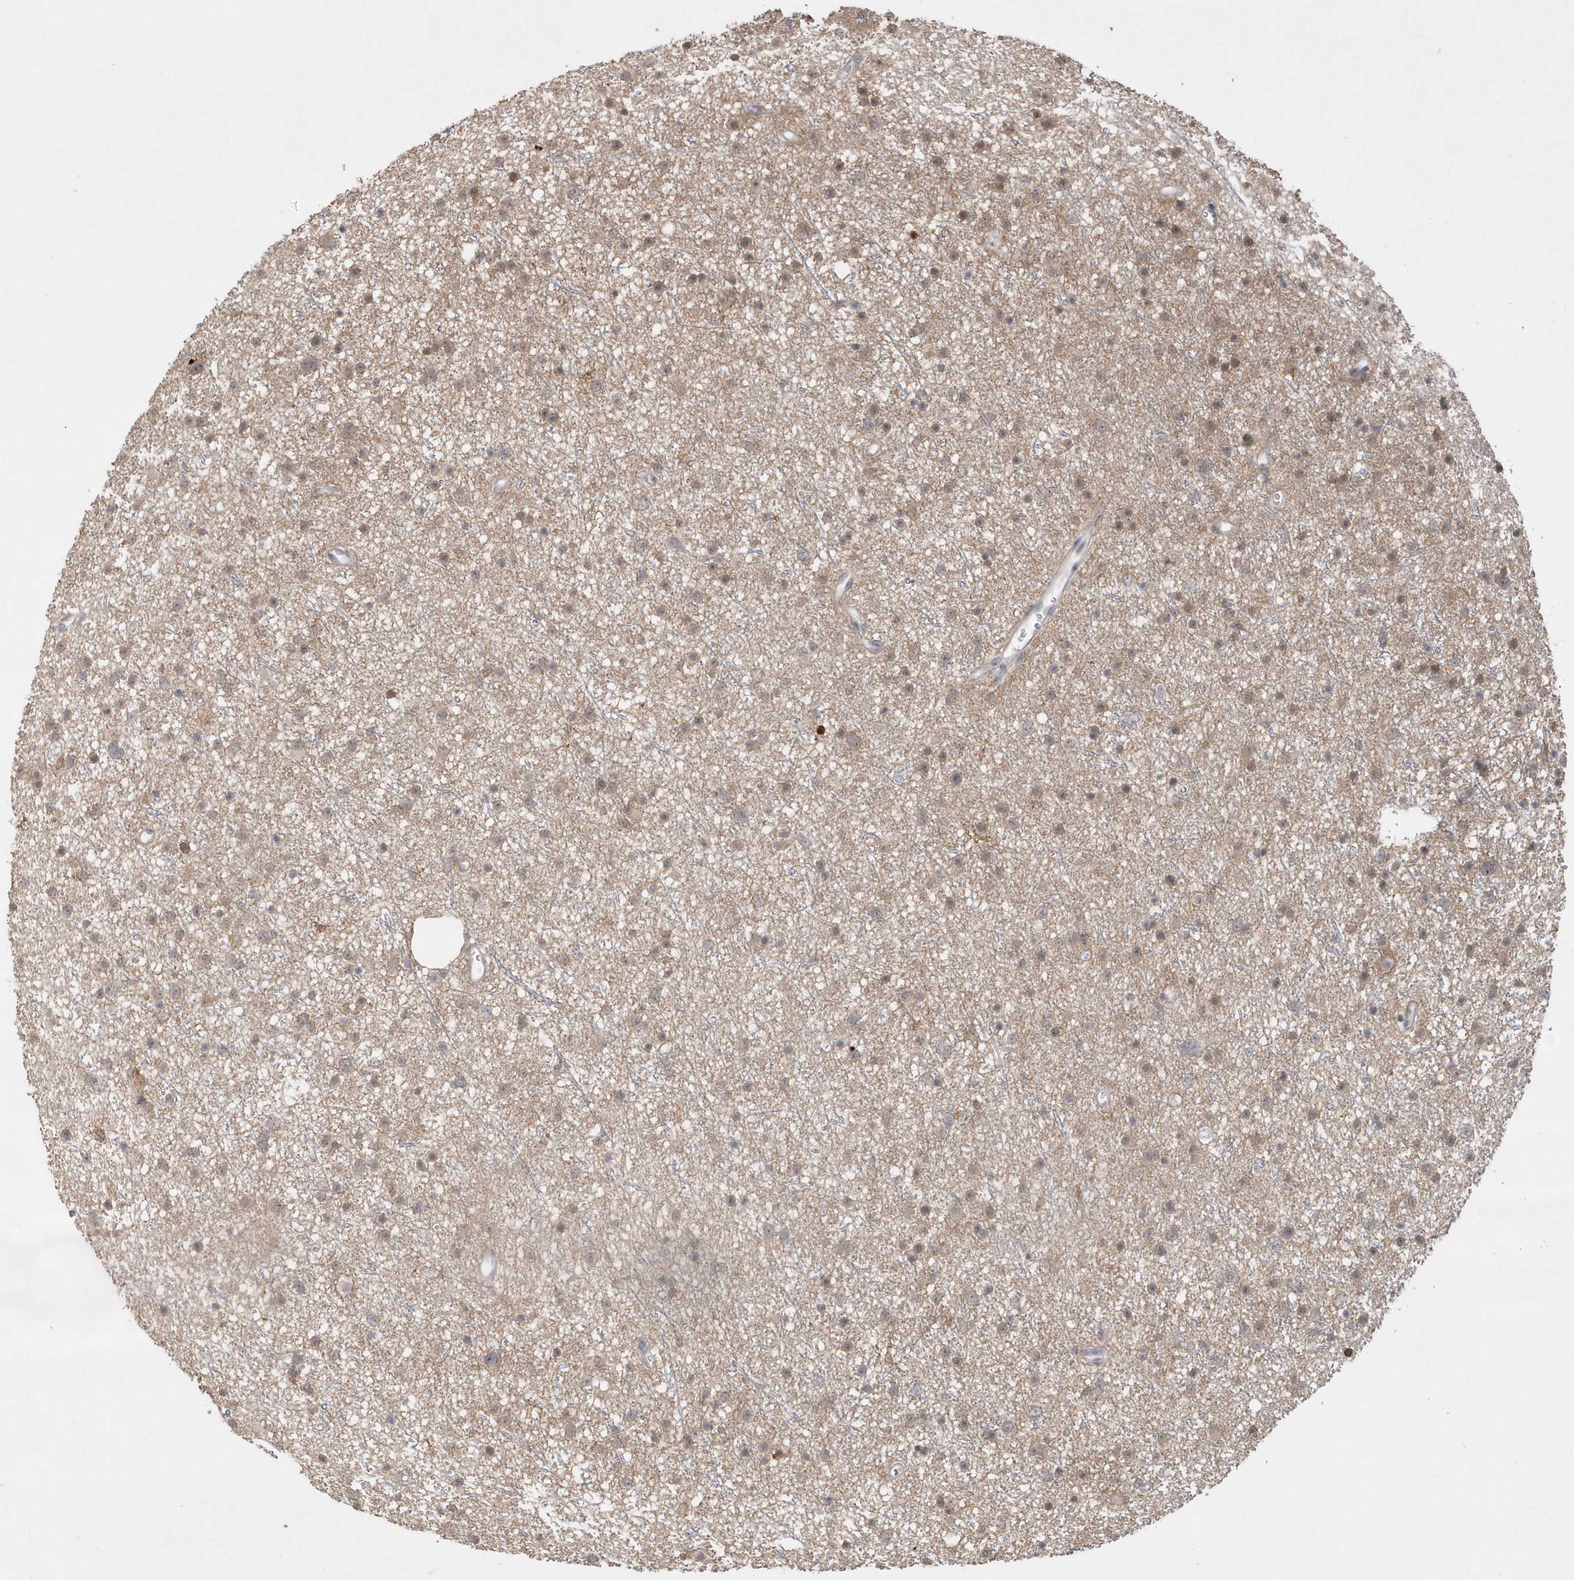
{"staining": {"intensity": "moderate", "quantity": "<25%", "location": "cytoplasmic/membranous"}, "tissue": "glioma", "cell_type": "Tumor cells", "image_type": "cancer", "snomed": [{"axis": "morphology", "description": "Glioma, malignant, Low grade"}, {"axis": "topography", "description": "Cerebral cortex"}], "caption": "Moderate cytoplasmic/membranous protein positivity is present in approximately <25% of tumor cells in glioma.", "gene": "CRIP3", "patient": {"sex": "female", "age": 39}}